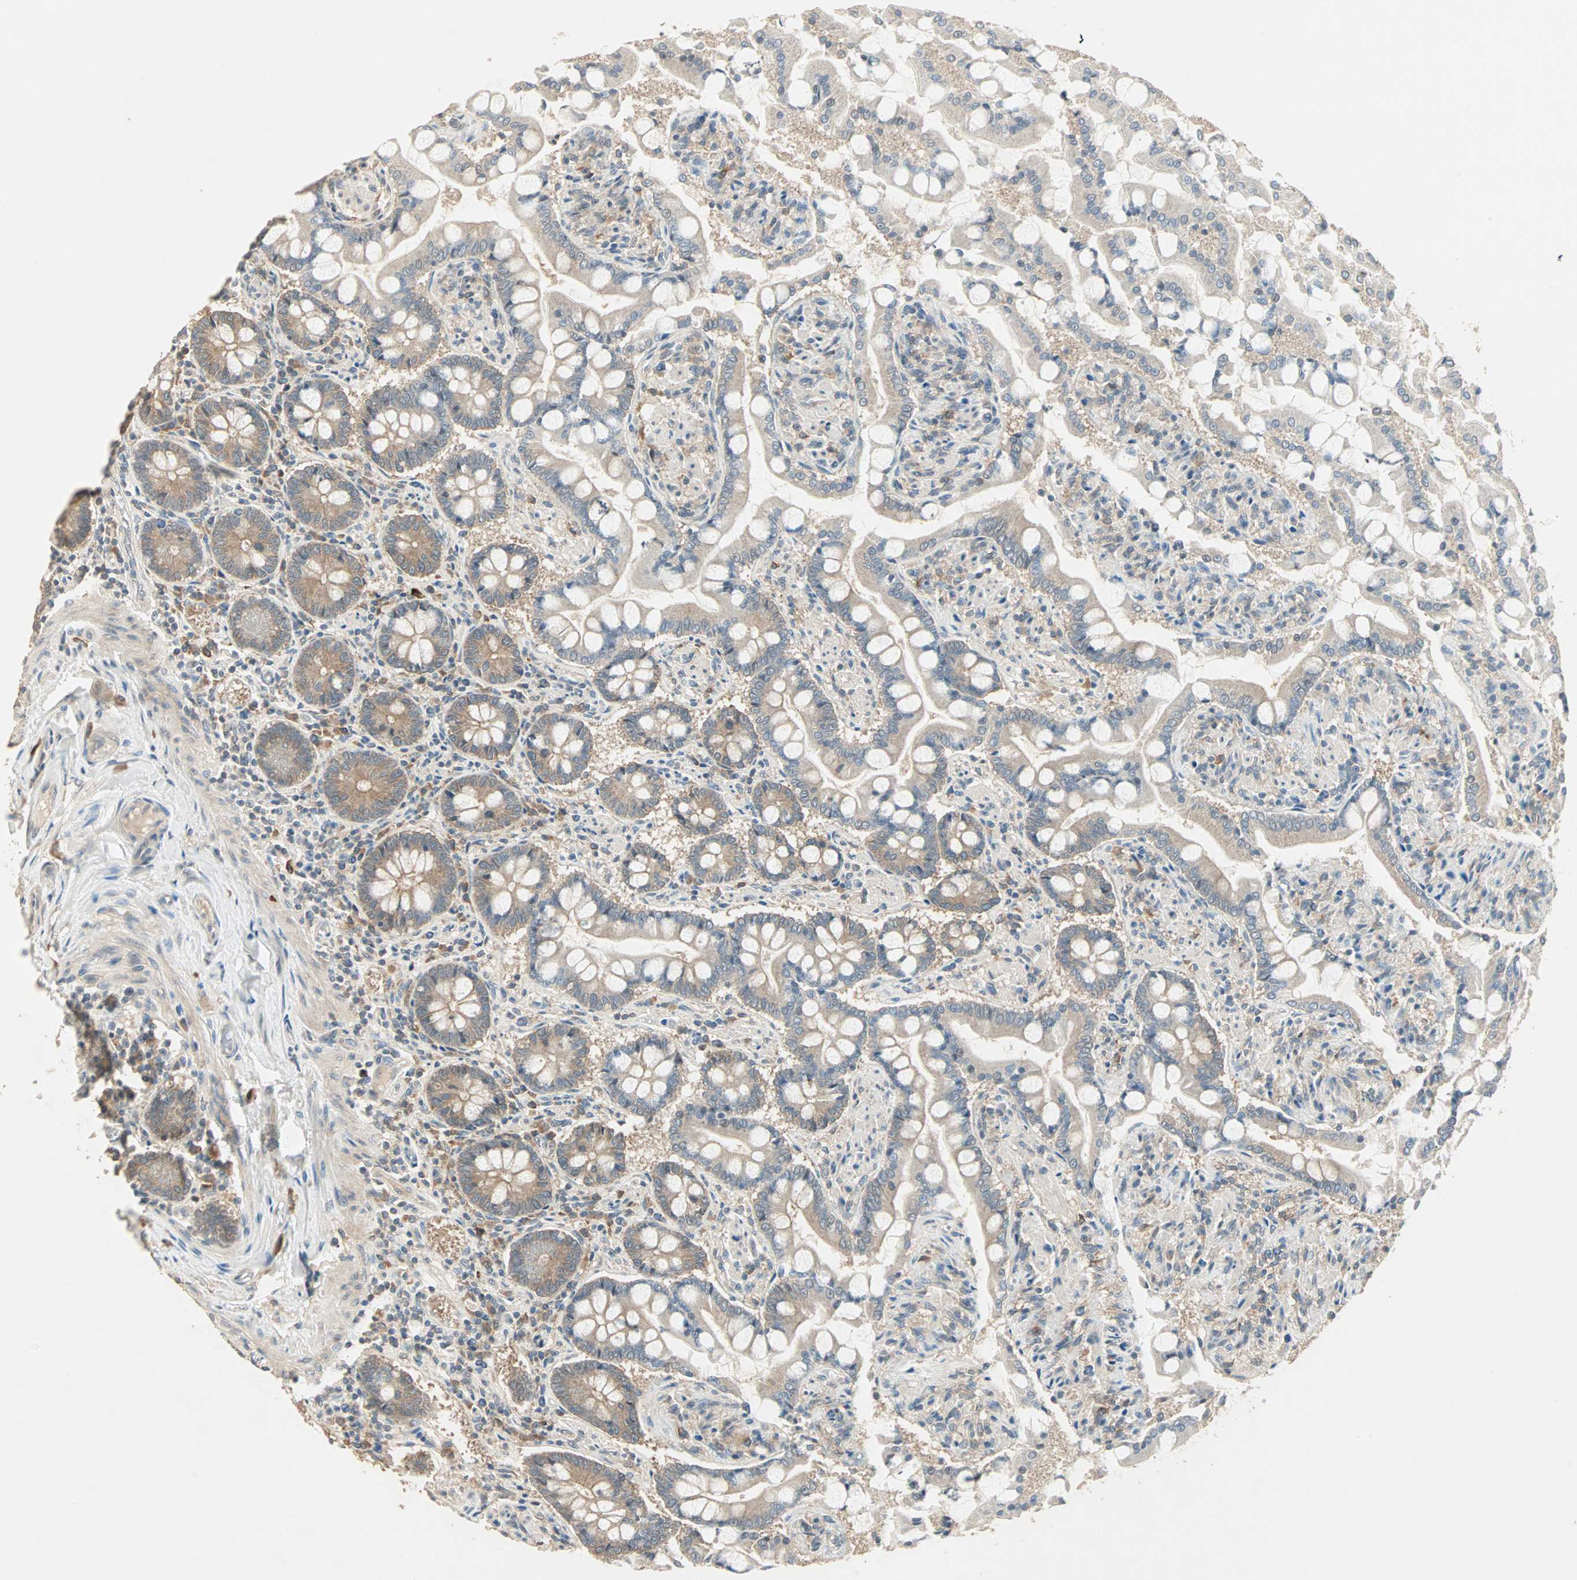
{"staining": {"intensity": "weak", "quantity": ">75%", "location": "cytoplasmic/membranous"}, "tissue": "small intestine", "cell_type": "Glandular cells", "image_type": "normal", "snomed": [{"axis": "morphology", "description": "Normal tissue, NOS"}, {"axis": "topography", "description": "Small intestine"}], "caption": "Immunohistochemical staining of benign human small intestine displays low levels of weak cytoplasmic/membranous staining in about >75% of glandular cells. The staining was performed using DAB to visualize the protein expression in brown, while the nuclei were stained in blue with hematoxylin (Magnification: 20x).", "gene": "TTF2", "patient": {"sex": "male", "age": 41}}